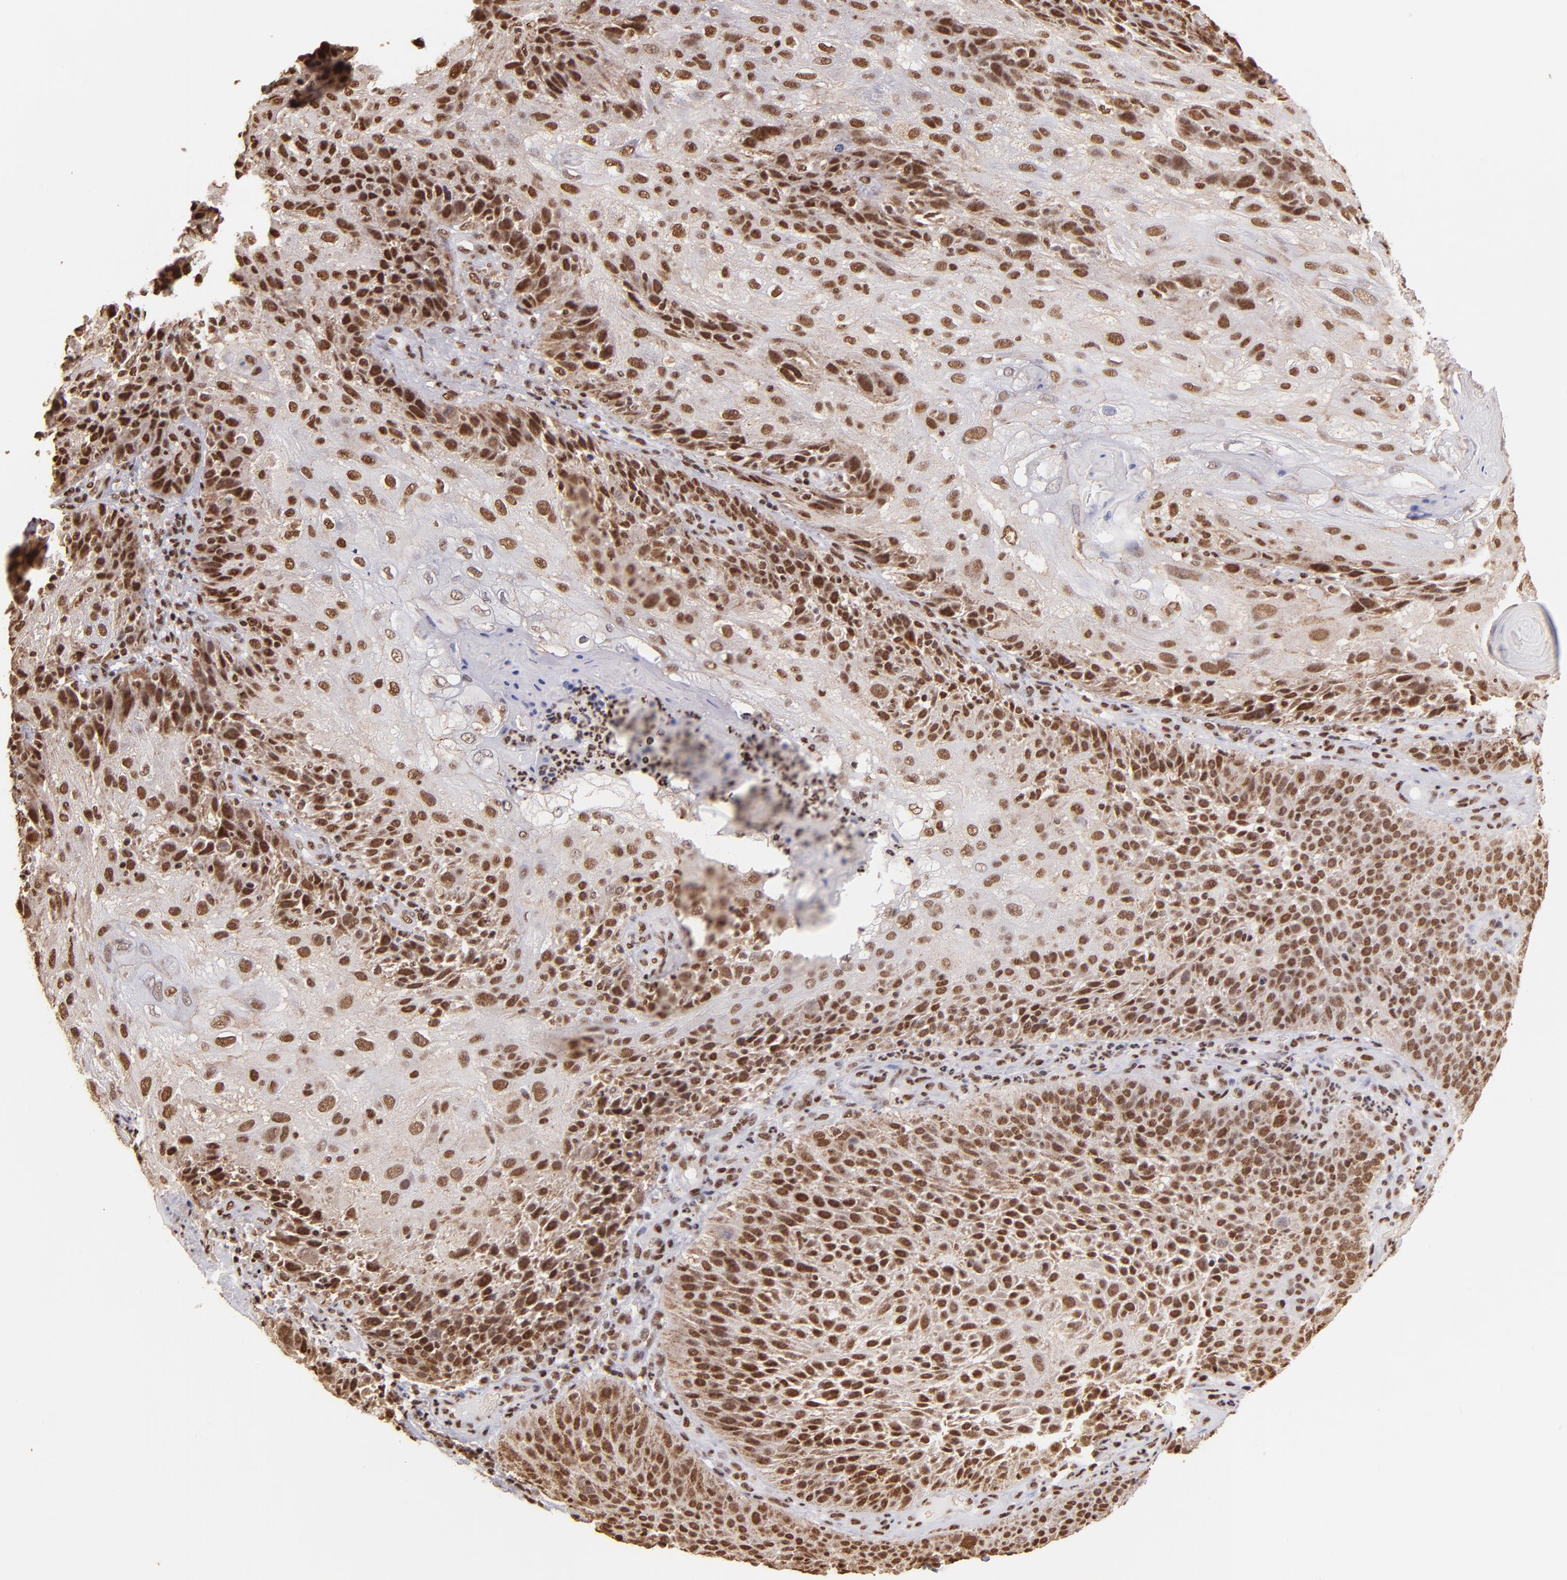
{"staining": {"intensity": "moderate", "quantity": ">75%", "location": "cytoplasmic/membranous,nuclear"}, "tissue": "skin cancer", "cell_type": "Tumor cells", "image_type": "cancer", "snomed": [{"axis": "morphology", "description": "Normal tissue, NOS"}, {"axis": "morphology", "description": "Squamous cell carcinoma, NOS"}, {"axis": "topography", "description": "Skin"}], "caption": "The image shows a brown stain indicating the presence of a protein in the cytoplasmic/membranous and nuclear of tumor cells in squamous cell carcinoma (skin).", "gene": "SP1", "patient": {"sex": "female", "age": 83}}